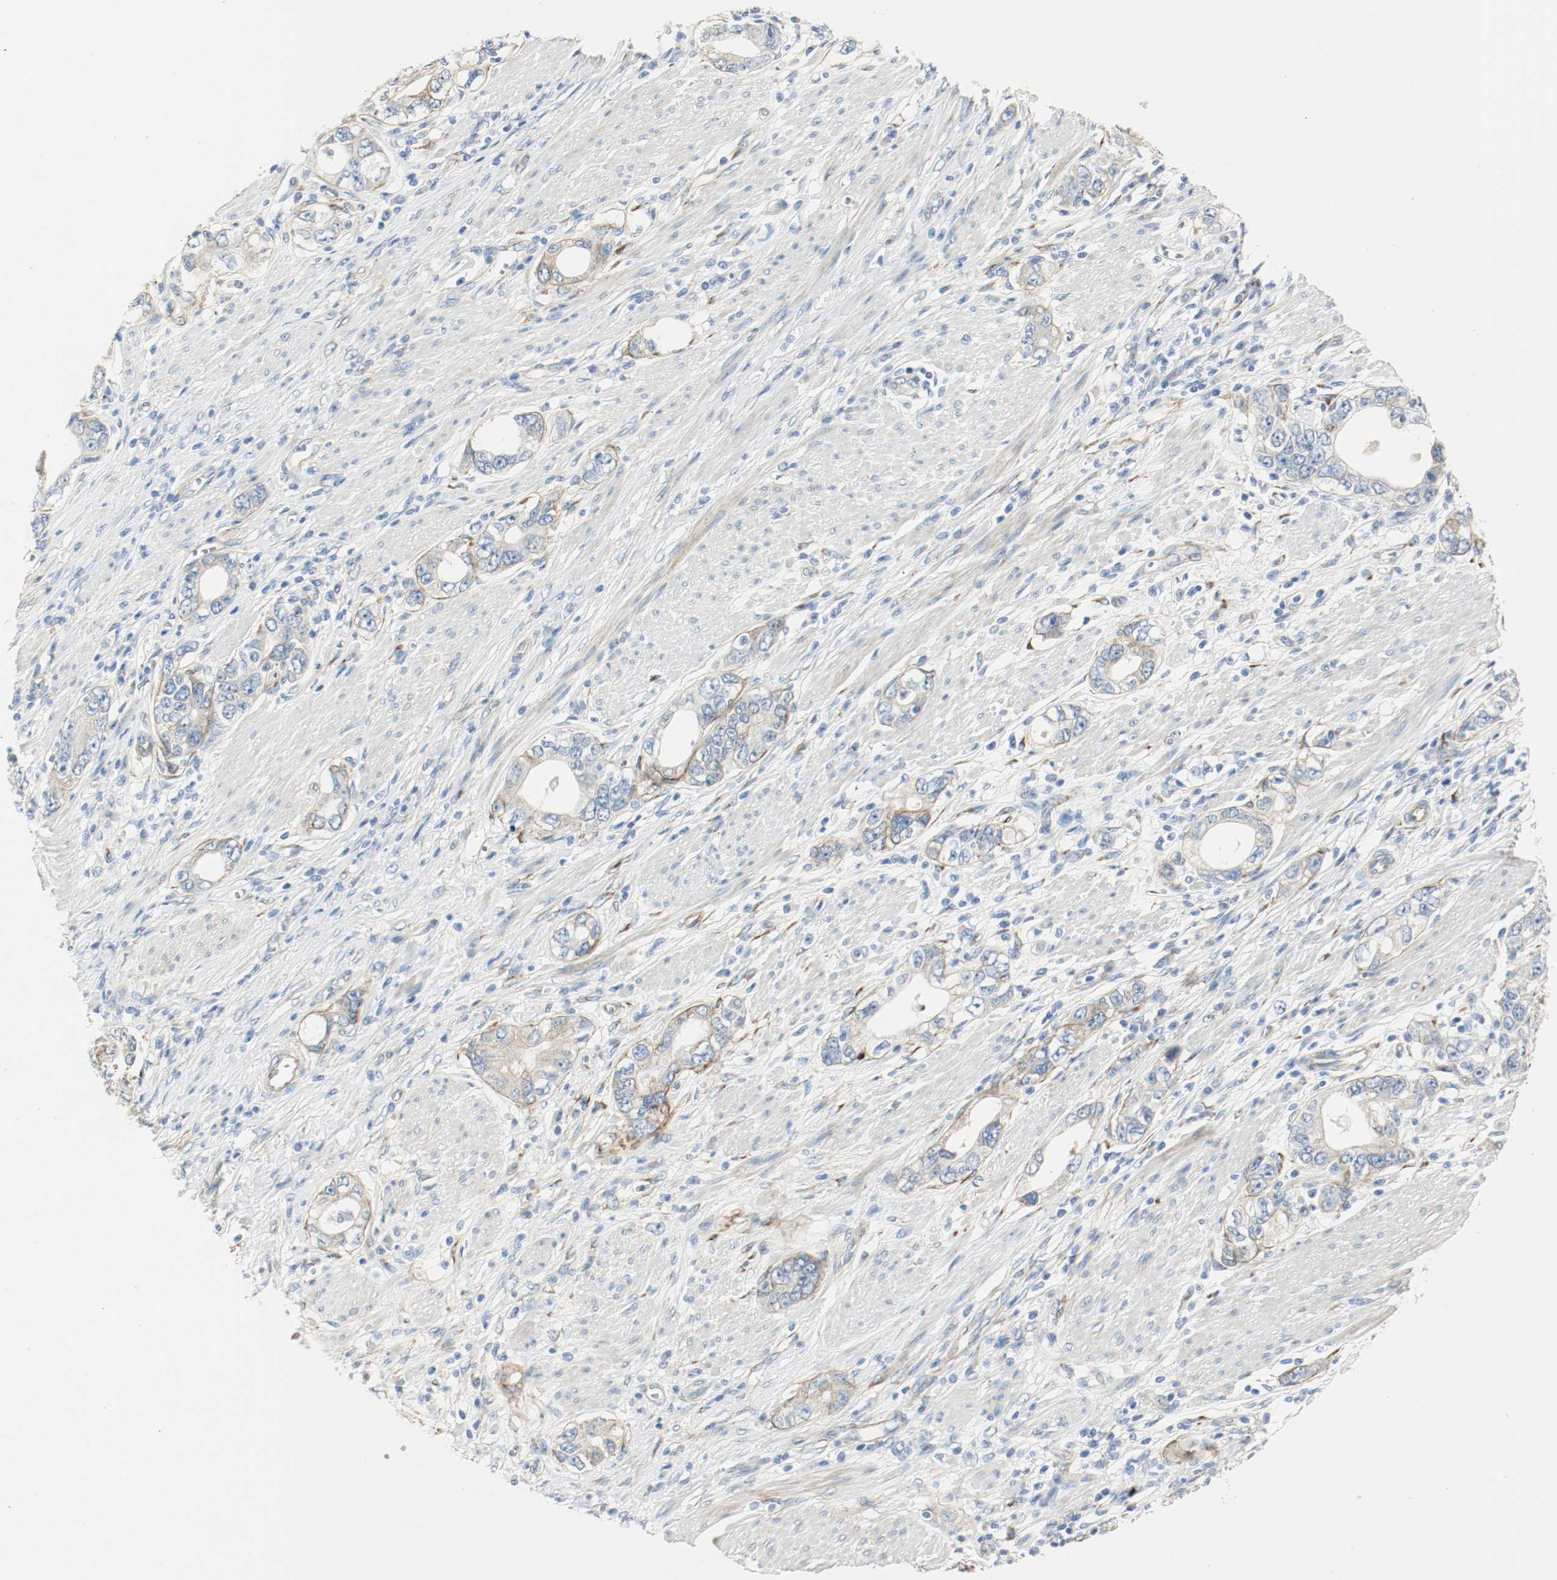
{"staining": {"intensity": "strong", "quantity": "<25%", "location": "cytoplasmic/membranous"}, "tissue": "stomach cancer", "cell_type": "Tumor cells", "image_type": "cancer", "snomed": [{"axis": "morphology", "description": "Adenocarcinoma, NOS"}, {"axis": "topography", "description": "Stomach, lower"}], "caption": "Immunohistochemistry (IHC) of human adenocarcinoma (stomach) demonstrates medium levels of strong cytoplasmic/membranous staining in approximately <25% of tumor cells.", "gene": "LAMB1", "patient": {"sex": "female", "age": 93}}